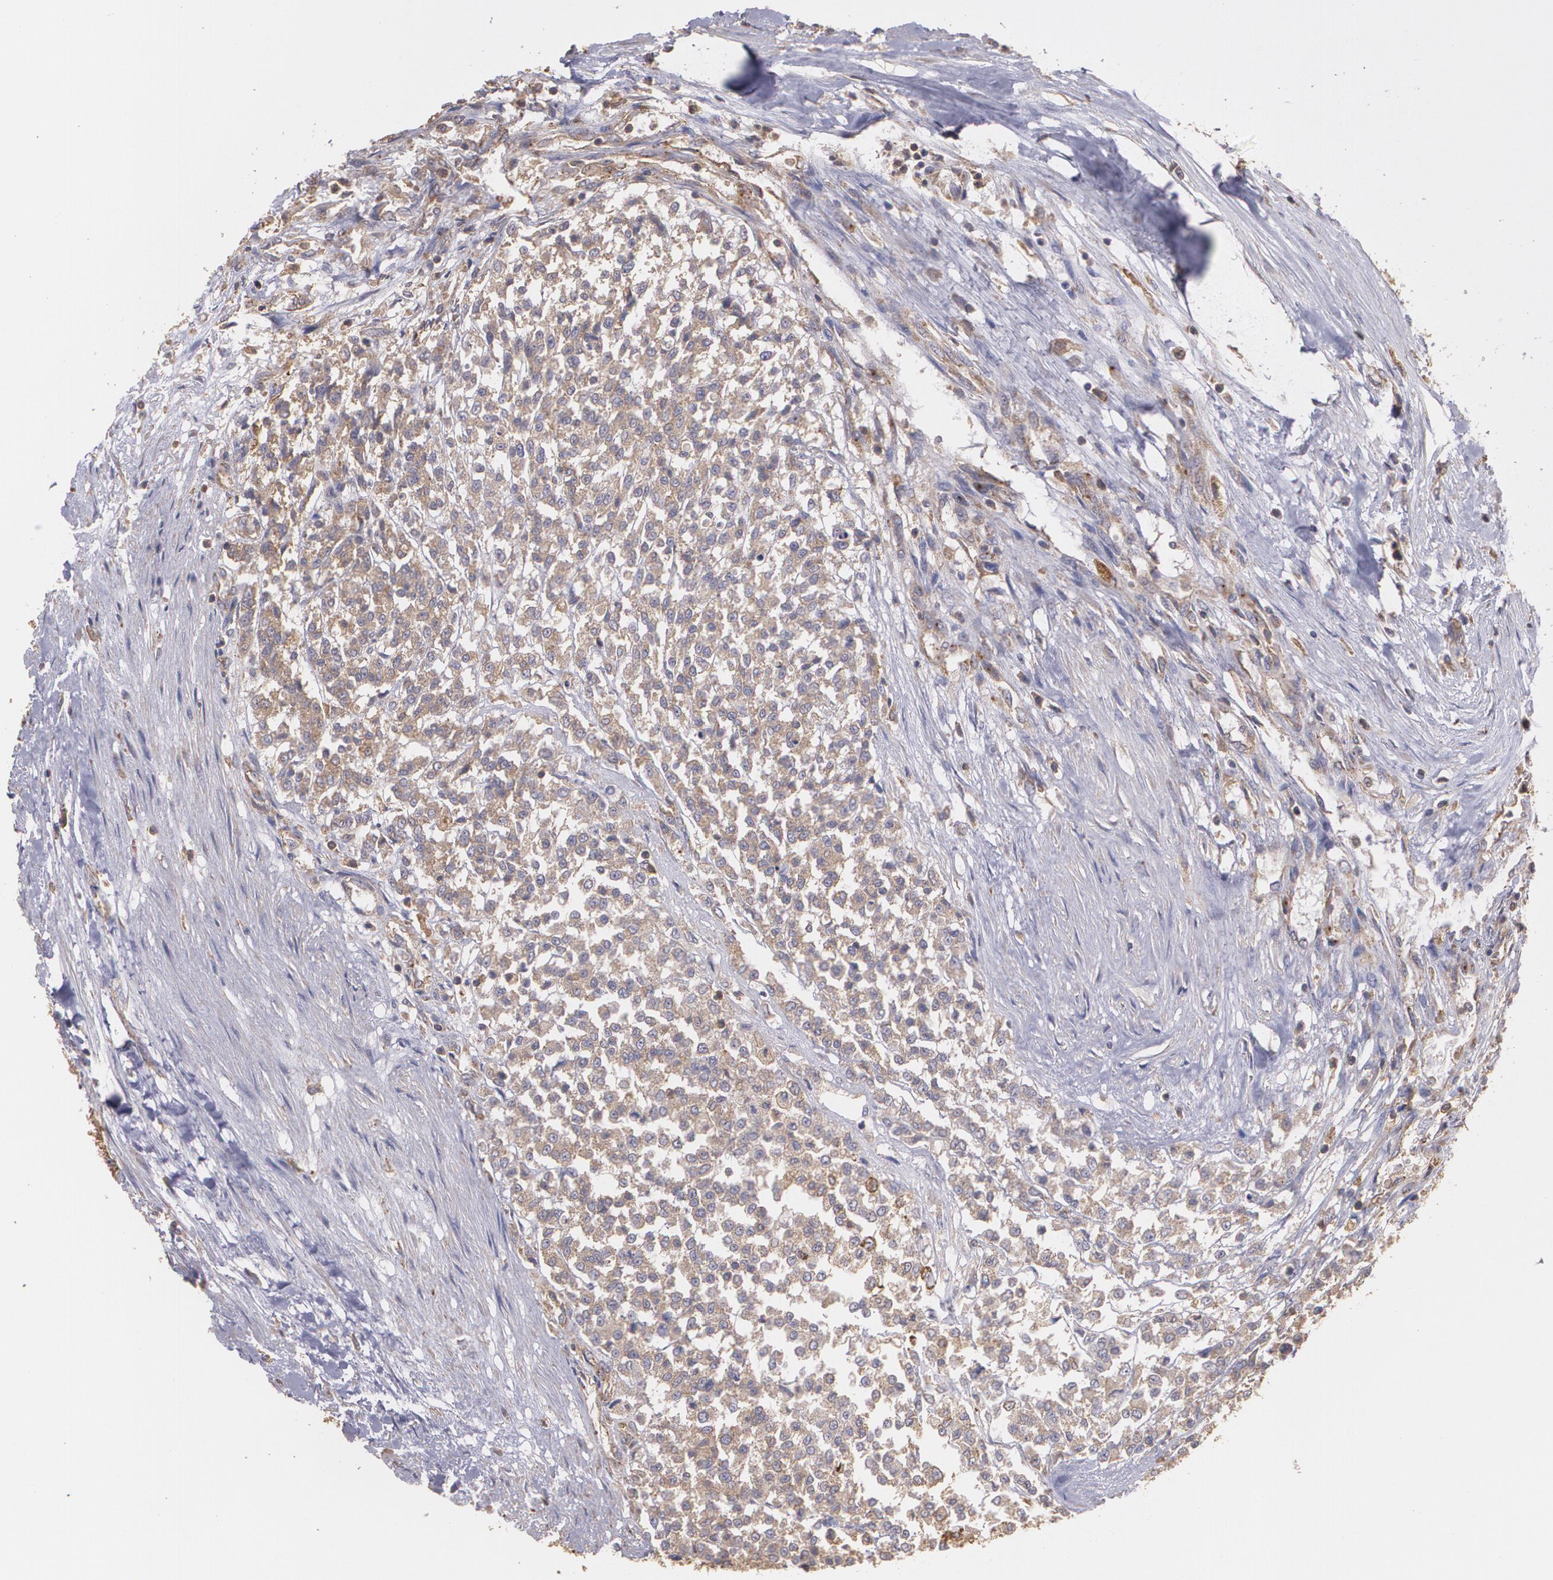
{"staining": {"intensity": "moderate", "quantity": ">75%", "location": "cytoplasmic/membranous"}, "tissue": "testis cancer", "cell_type": "Tumor cells", "image_type": "cancer", "snomed": [{"axis": "morphology", "description": "Seminoma, NOS"}, {"axis": "topography", "description": "Testis"}], "caption": "A photomicrograph of human testis cancer (seminoma) stained for a protein exhibits moderate cytoplasmic/membranous brown staining in tumor cells. (DAB IHC, brown staining for protein, blue staining for nuclei).", "gene": "ECE1", "patient": {"sex": "male", "age": 59}}